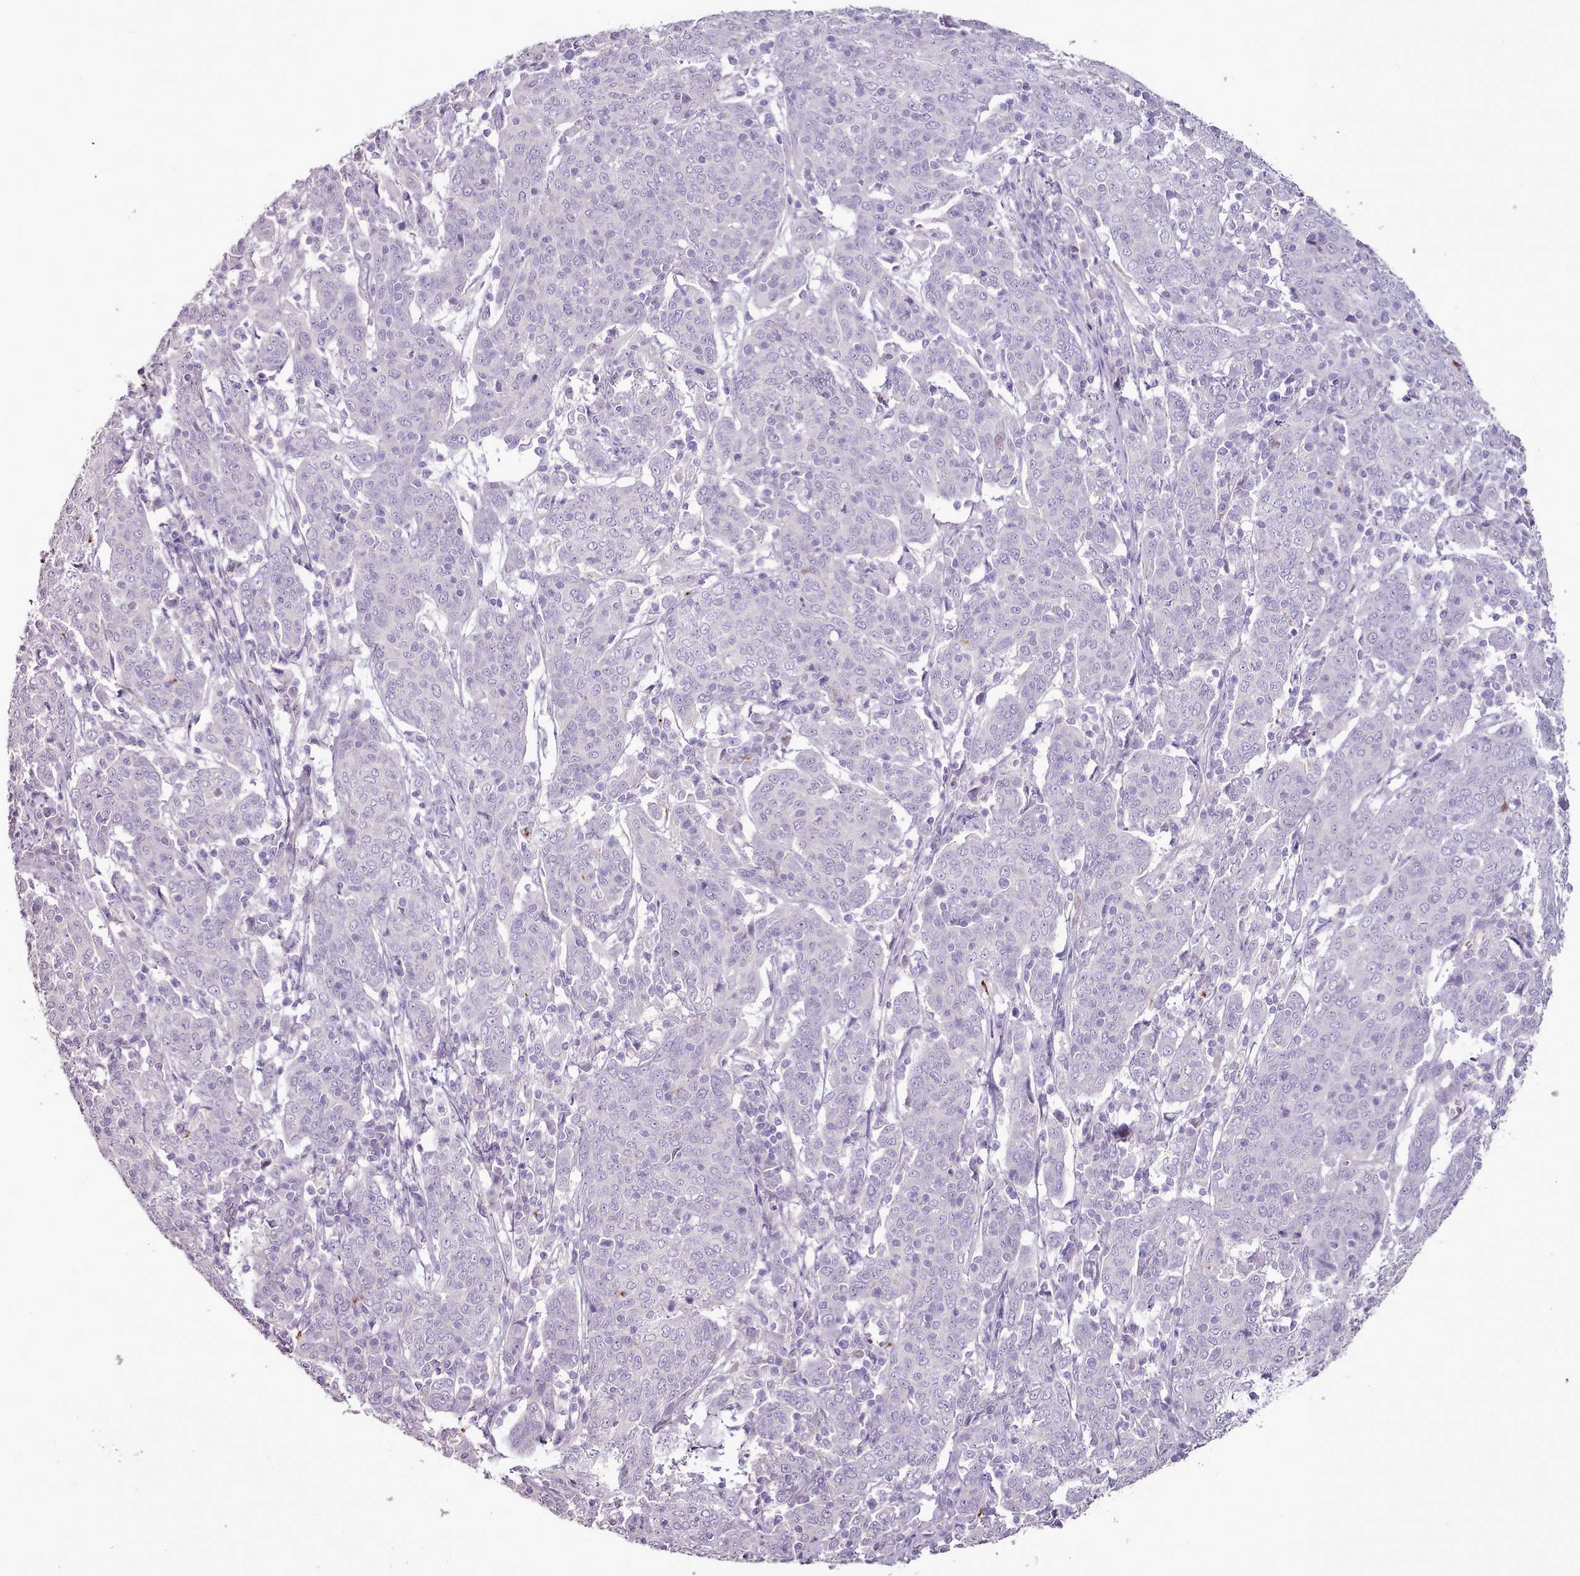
{"staining": {"intensity": "negative", "quantity": "none", "location": "none"}, "tissue": "cervical cancer", "cell_type": "Tumor cells", "image_type": "cancer", "snomed": [{"axis": "morphology", "description": "Squamous cell carcinoma, NOS"}, {"axis": "topography", "description": "Cervix"}], "caption": "This is an immunohistochemistry micrograph of human squamous cell carcinoma (cervical). There is no expression in tumor cells.", "gene": "BLOC1S2", "patient": {"sex": "female", "age": 67}}